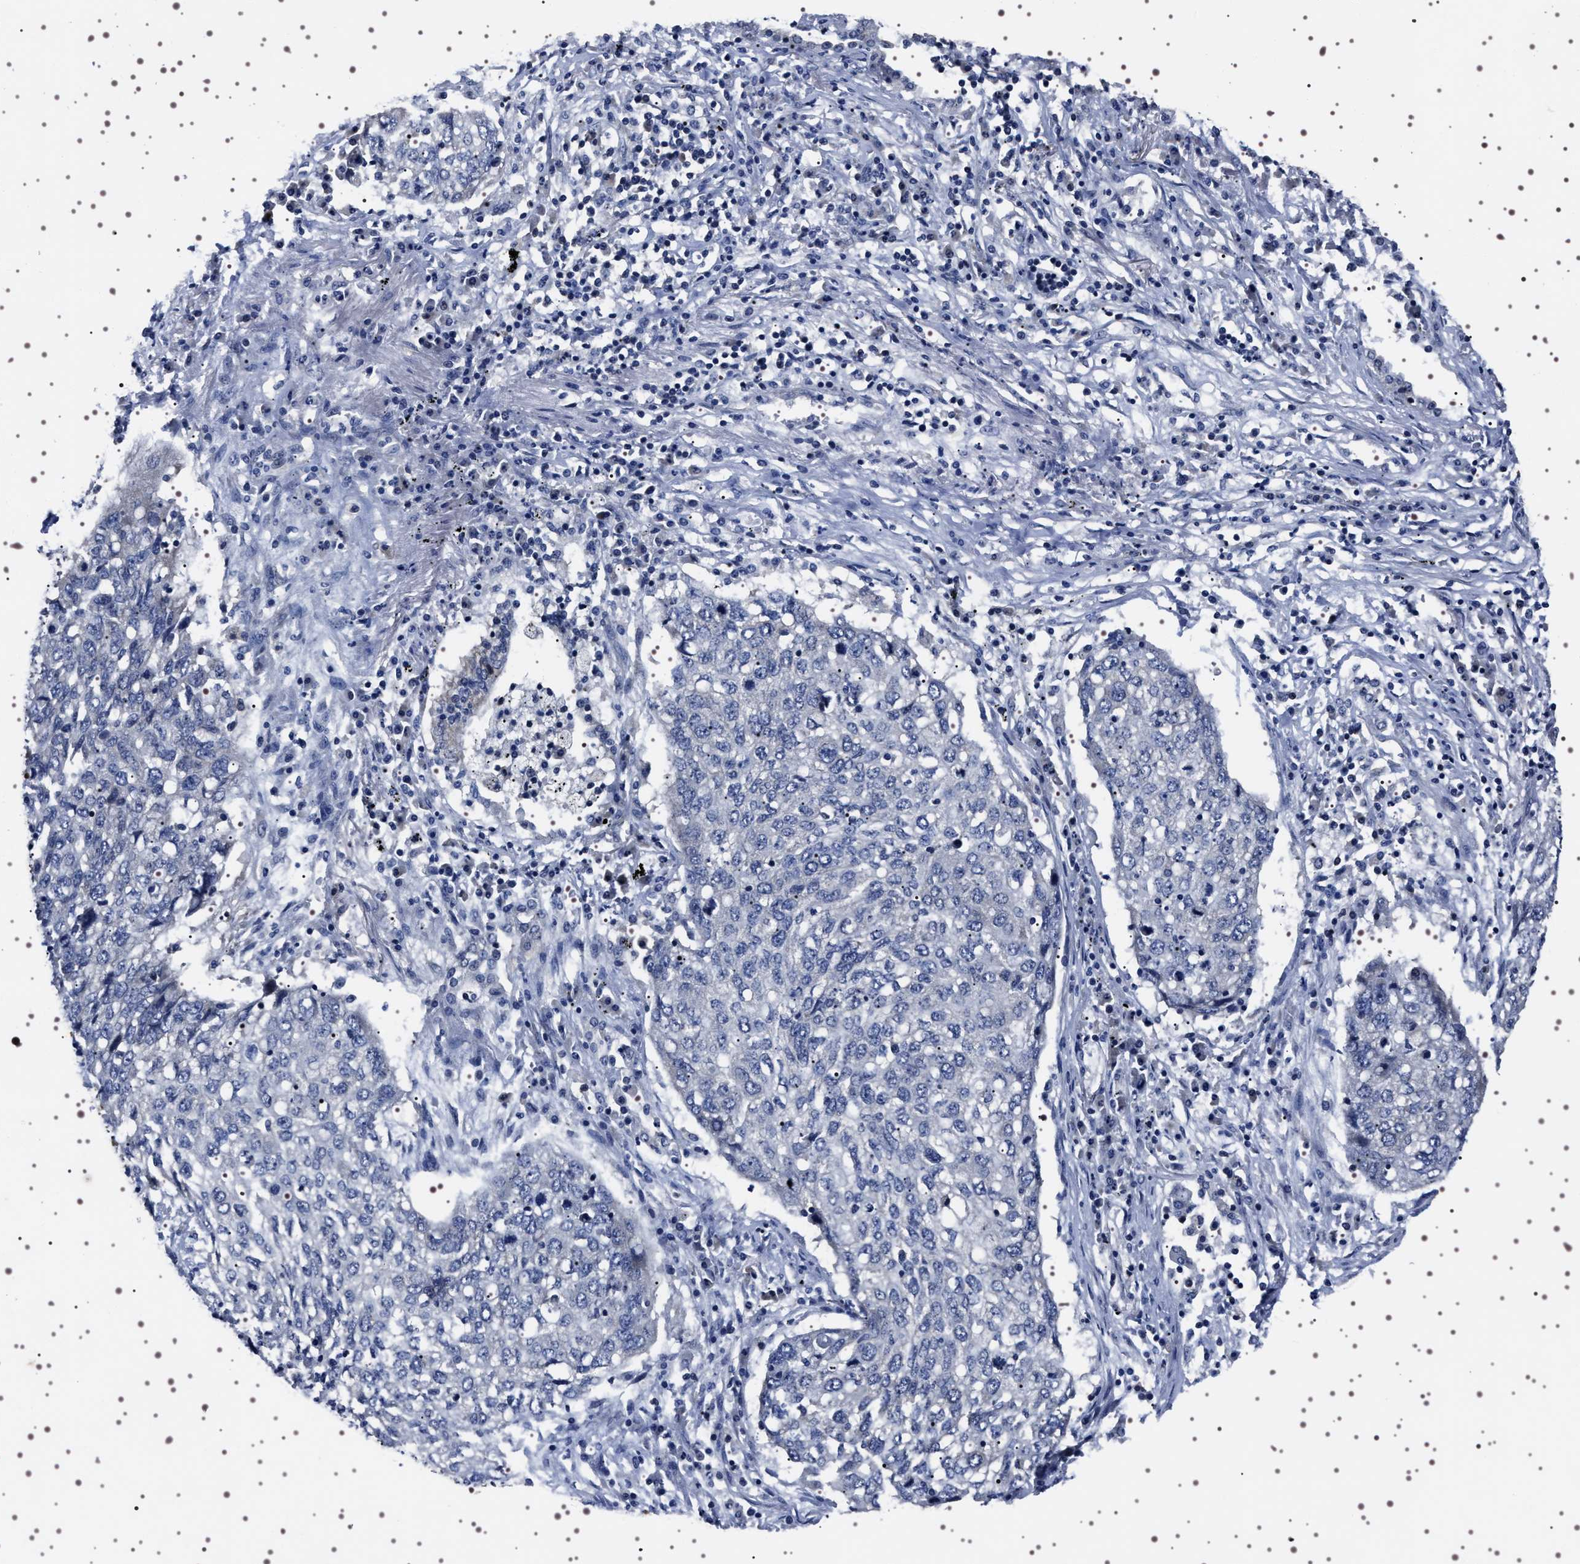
{"staining": {"intensity": "negative", "quantity": "none", "location": "none"}, "tissue": "lung cancer", "cell_type": "Tumor cells", "image_type": "cancer", "snomed": [{"axis": "morphology", "description": "Squamous cell carcinoma, NOS"}, {"axis": "topography", "description": "Lung"}], "caption": "Protein analysis of lung cancer shows no significant staining in tumor cells.", "gene": "TARBP1", "patient": {"sex": "female", "age": 63}}